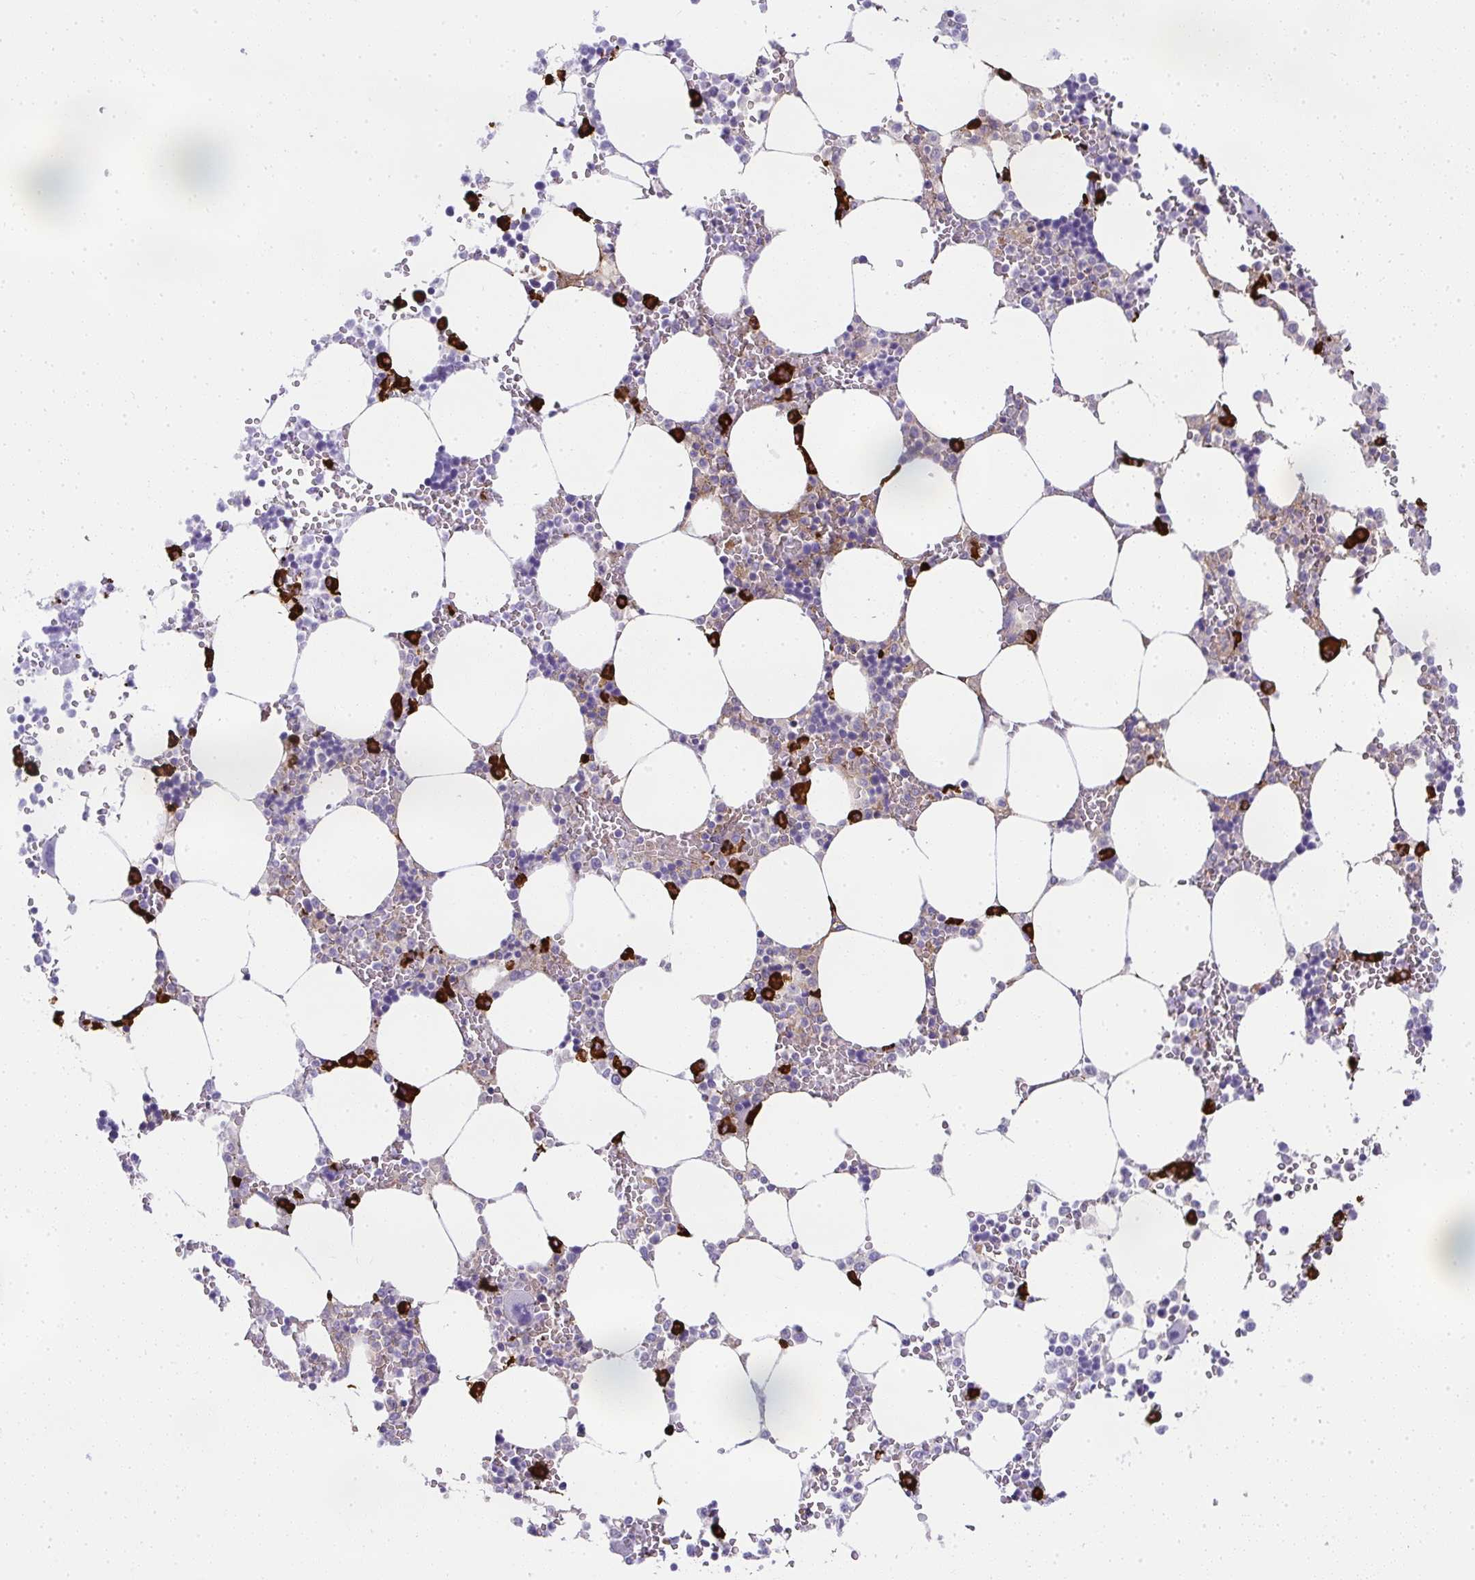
{"staining": {"intensity": "strong", "quantity": "<25%", "location": "cytoplasmic/membranous"}, "tissue": "bone marrow", "cell_type": "Hematopoietic cells", "image_type": "normal", "snomed": [{"axis": "morphology", "description": "Normal tissue, NOS"}, {"axis": "topography", "description": "Bone marrow"}], "caption": "Brown immunohistochemical staining in normal human bone marrow exhibits strong cytoplasmic/membranous positivity in about <25% of hematopoietic cells.", "gene": "CDADC1", "patient": {"sex": "male", "age": 64}}